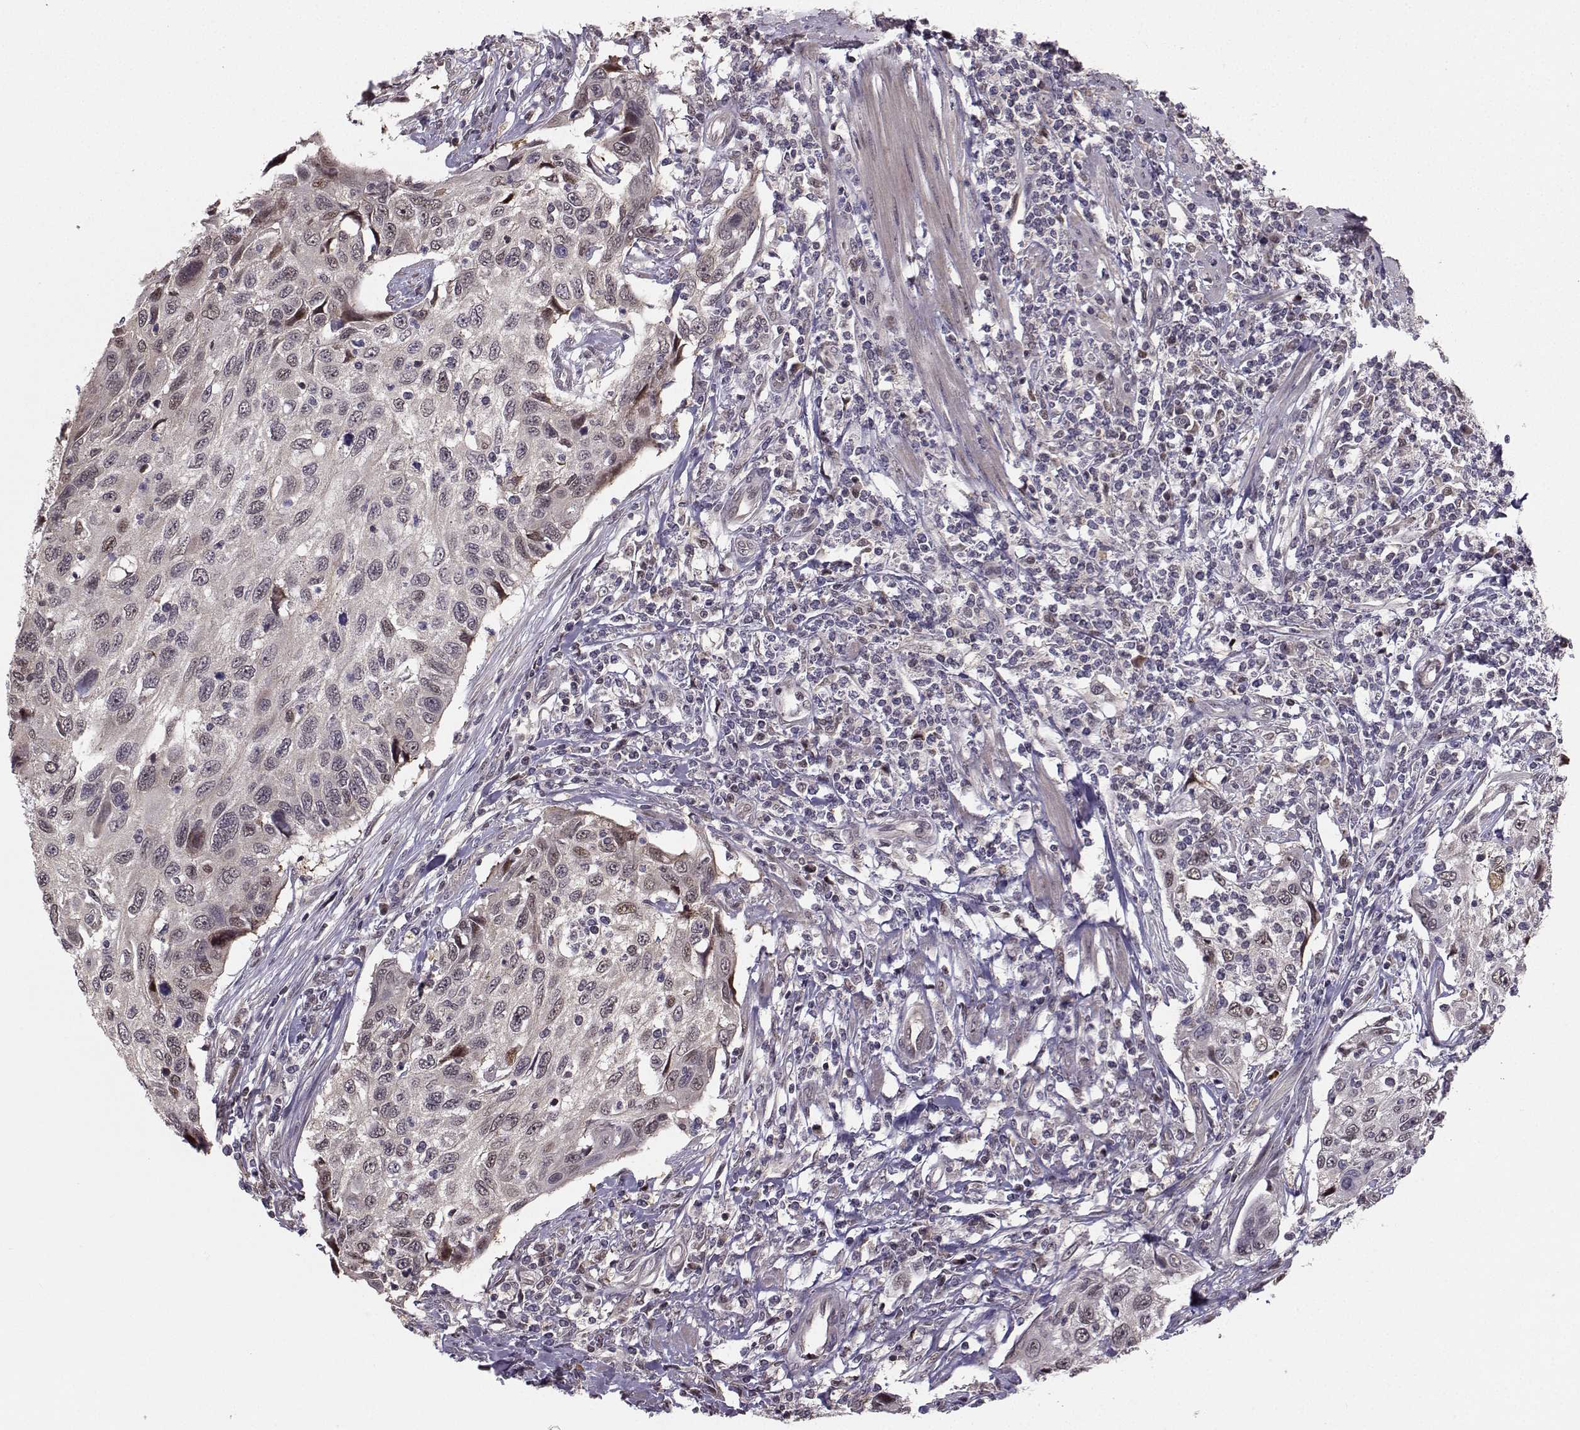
{"staining": {"intensity": "weak", "quantity": "<25%", "location": "nuclear"}, "tissue": "cervical cancer", "cell_type": "Tumor cells", "image_type": "cancer", "snomed": [{"axis": "morphology", "description": "Squamous cell carcinoma, NOS"}, {"axis": "topography", "description": "Cervix"}], "caption": "IHC photomicrograph of human cervical squamous cell carcinoma stained for a protein (brown), which reveals no expression in tumor cells. (Brightfield microscopy of DAB immunohistochemistry at high magnification).", "gene": "PKP2", "patient": {"sex": "female", "age": 70}}